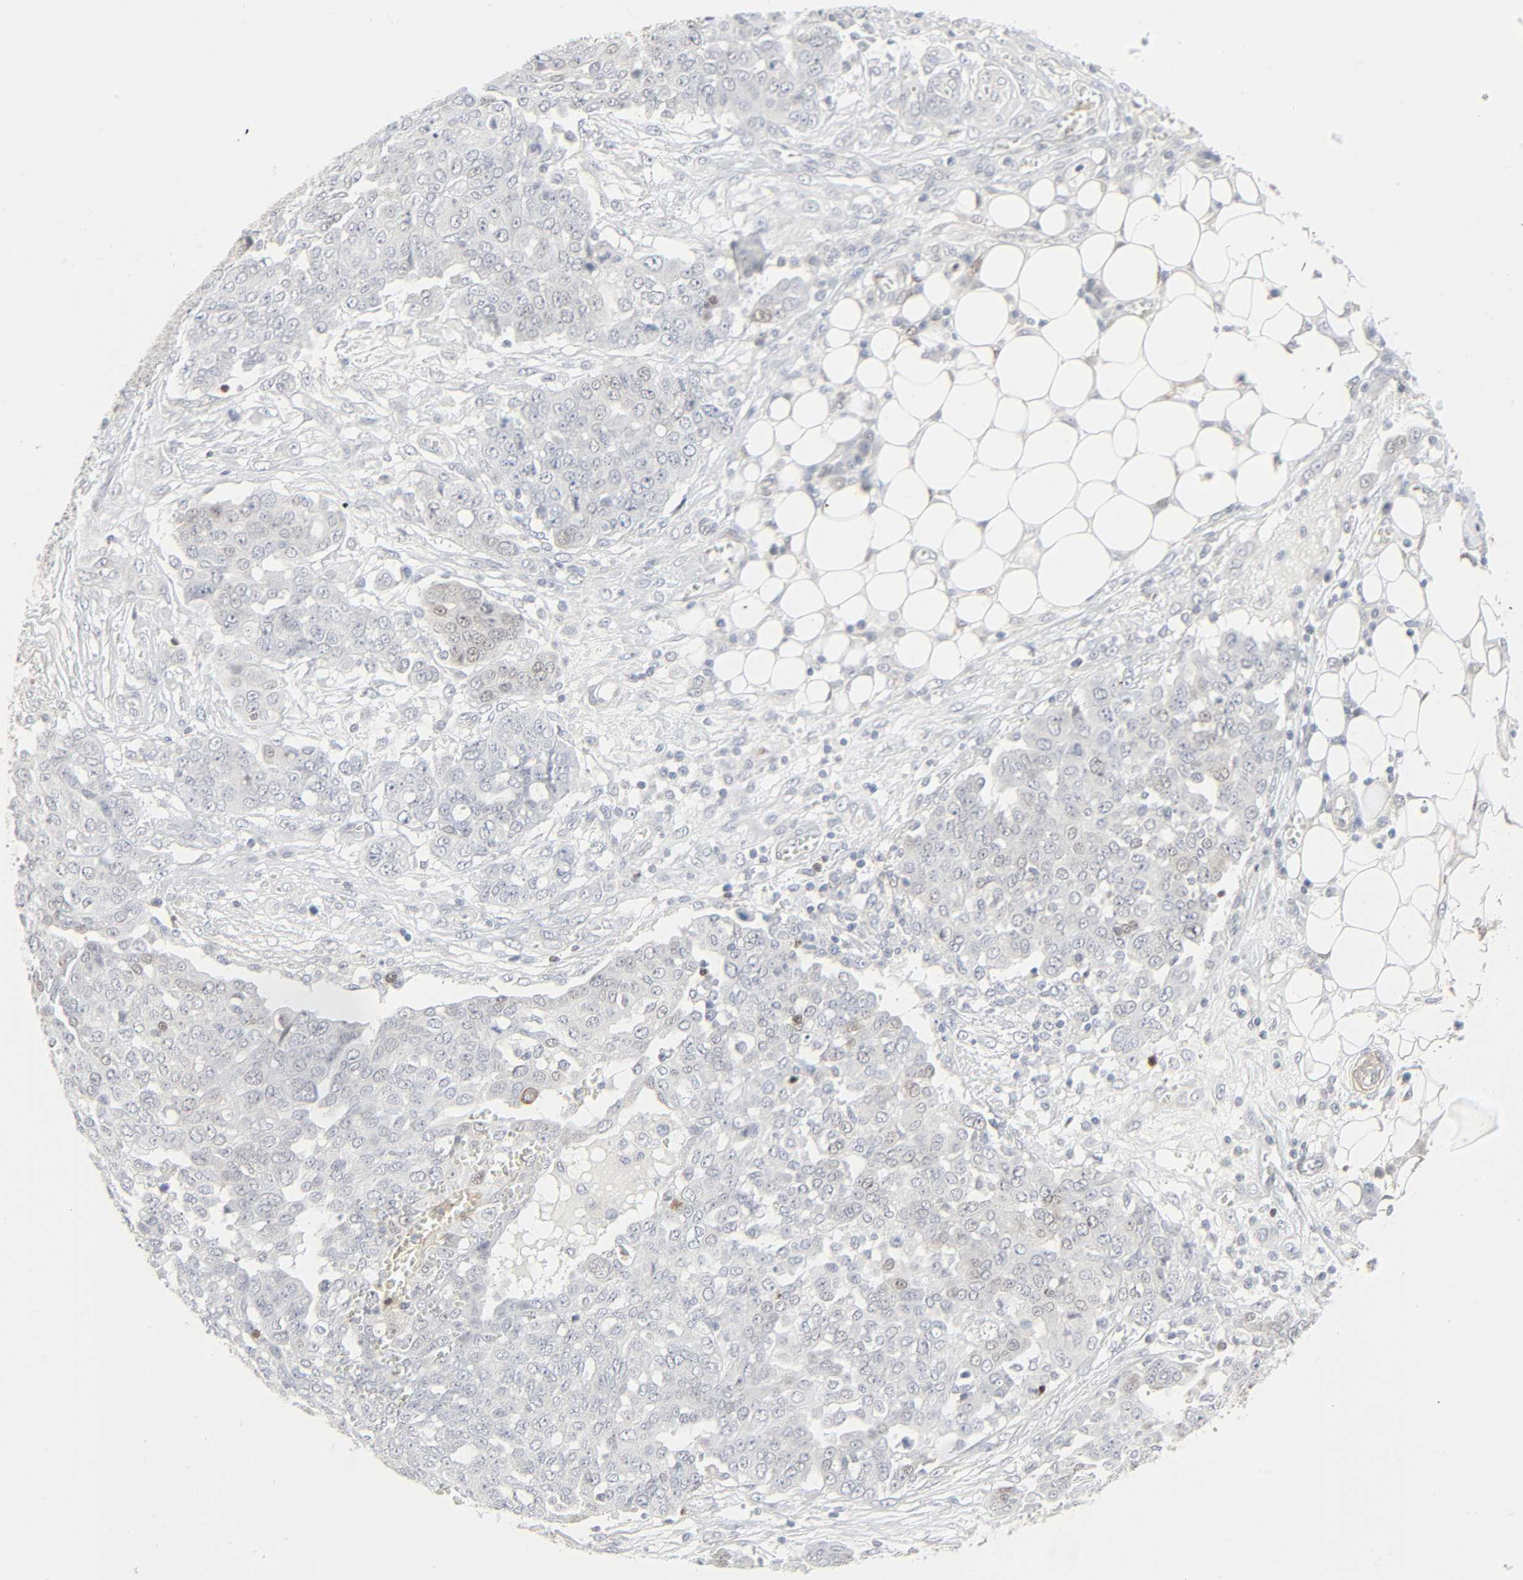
{"staining": {"intensity": "weak", "quantity": "<25%", "location": "nuclear"}, "tissue": "ovarian cancer", "cell_type": "Tumor cells", "image_type": "cancer", "snomed": [{"axis": "morphology", "description": "Cystadenocarcinoma, serous, NOS"}, {"axis": "topography", "description": "Soft tissue"}, {"axis": "topography", "description": "Ovary"}], "caption": "An immunohistochemistry (IHC) histopathology image of ovarian cancer is shown. There is no staining in tumor cells of ovarian cancer. (DAB immunohistochemistry with hematoxylin counter stain).", "gene": "ZBTB16", "patient": {"sex": "female", "age": 57}}